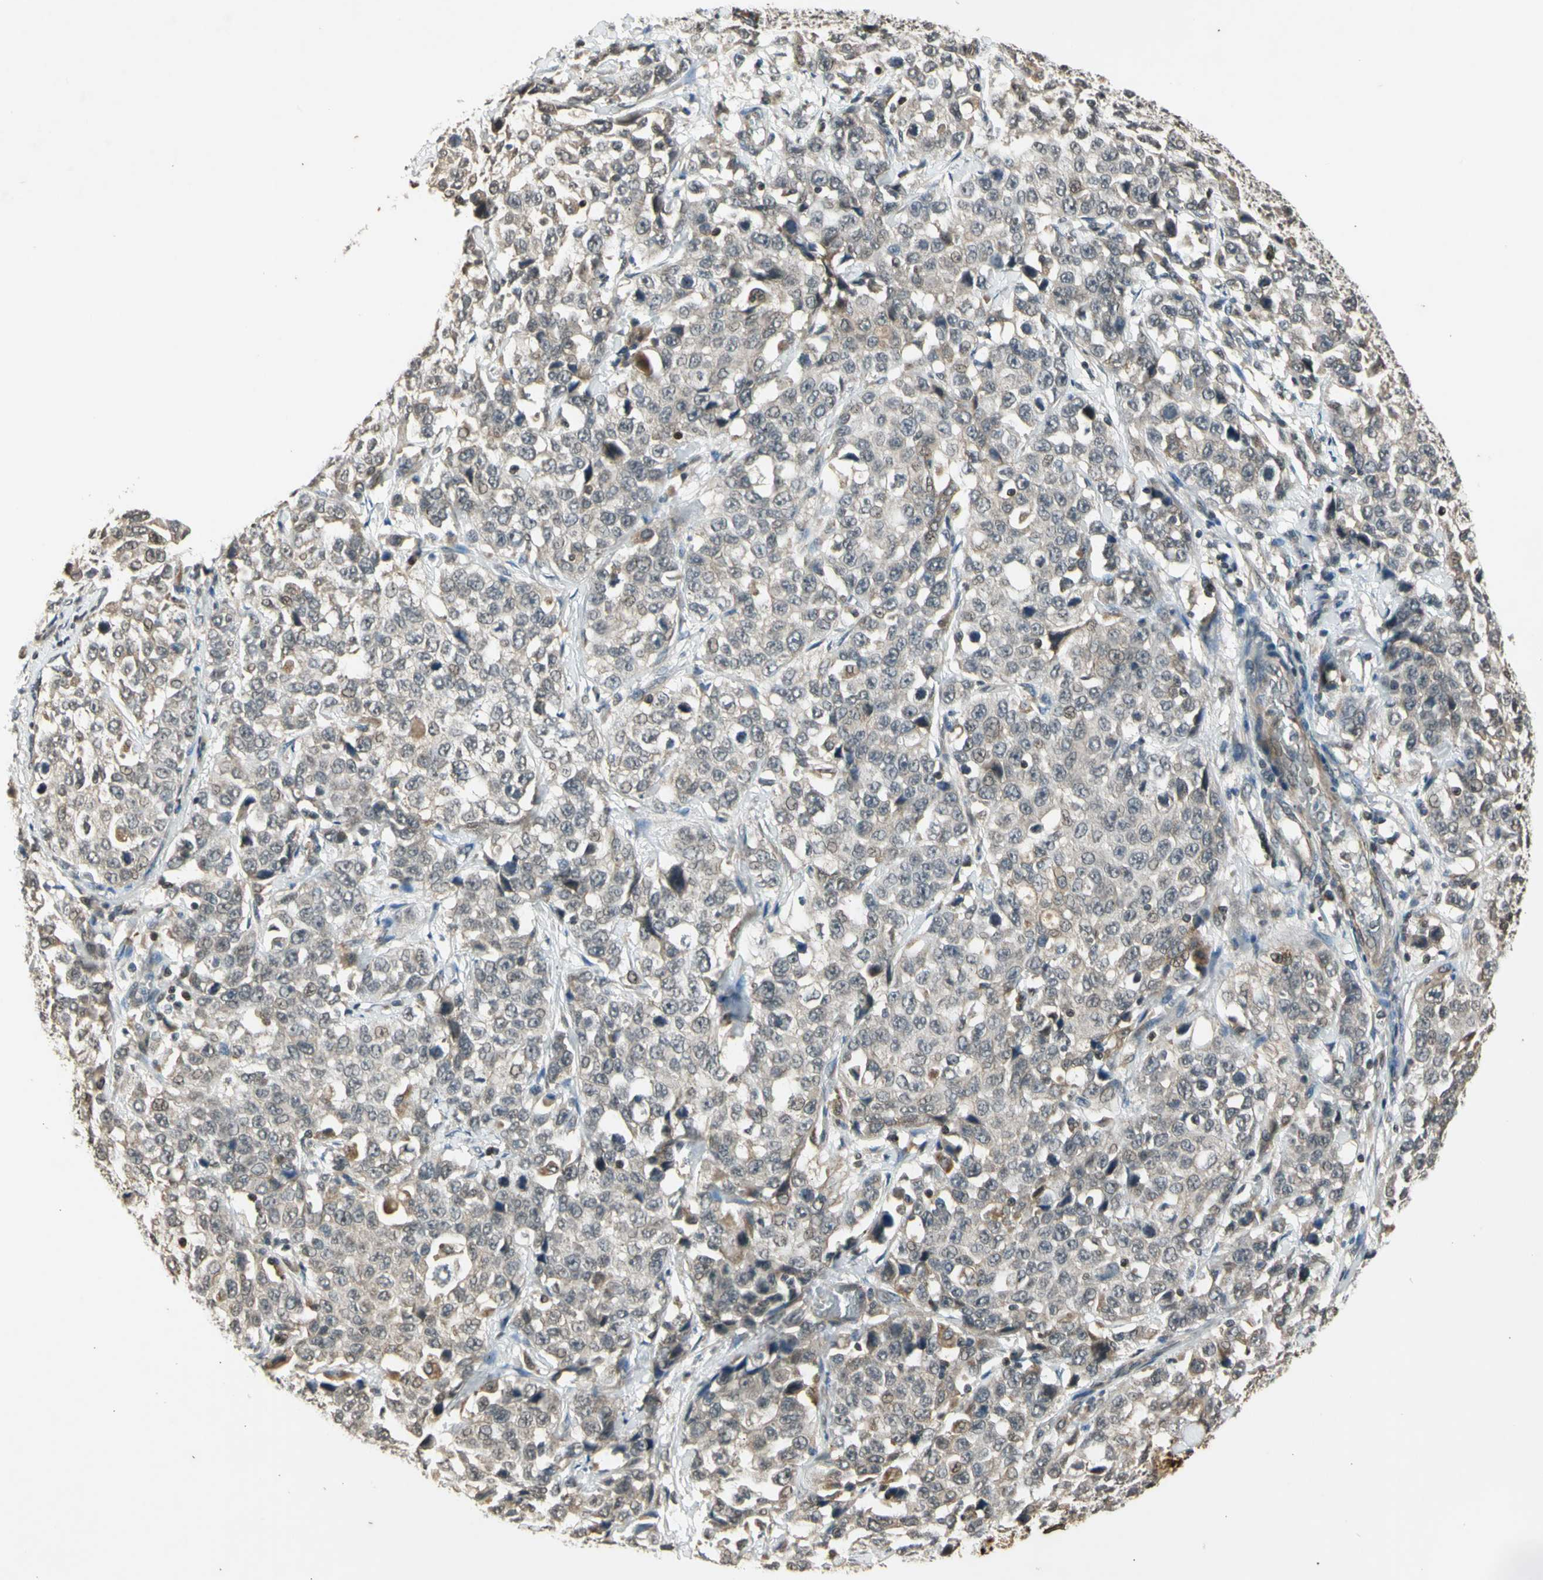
{"staining": {"intensity": "weak", "quantity": "25%-75%", "location": "cytoplasmic/membranous"}, "tissue": "stomach cancer", "cell_type": "Tumor cells", "image_type": "cancer", "snomed": [{"axis": "morphology", "description": "Normal tissue, NOS"}, {"axis": "morphology", "description": "Adenocarcinoma, NOS"}, {"axis": "topography", "description": "Stomach"}], "caption": "Immunohistochemical staining of stomach cancer (adenocarcinoma) shows low levels of weak cytoplasmic/membranous positivity in approximately 25%-75% of tumor cells. (Brightfield microscopy of DAB IHC at high magnification).", "gene": "EFNB2", "patient": {"sex": "male", "age": 48}}